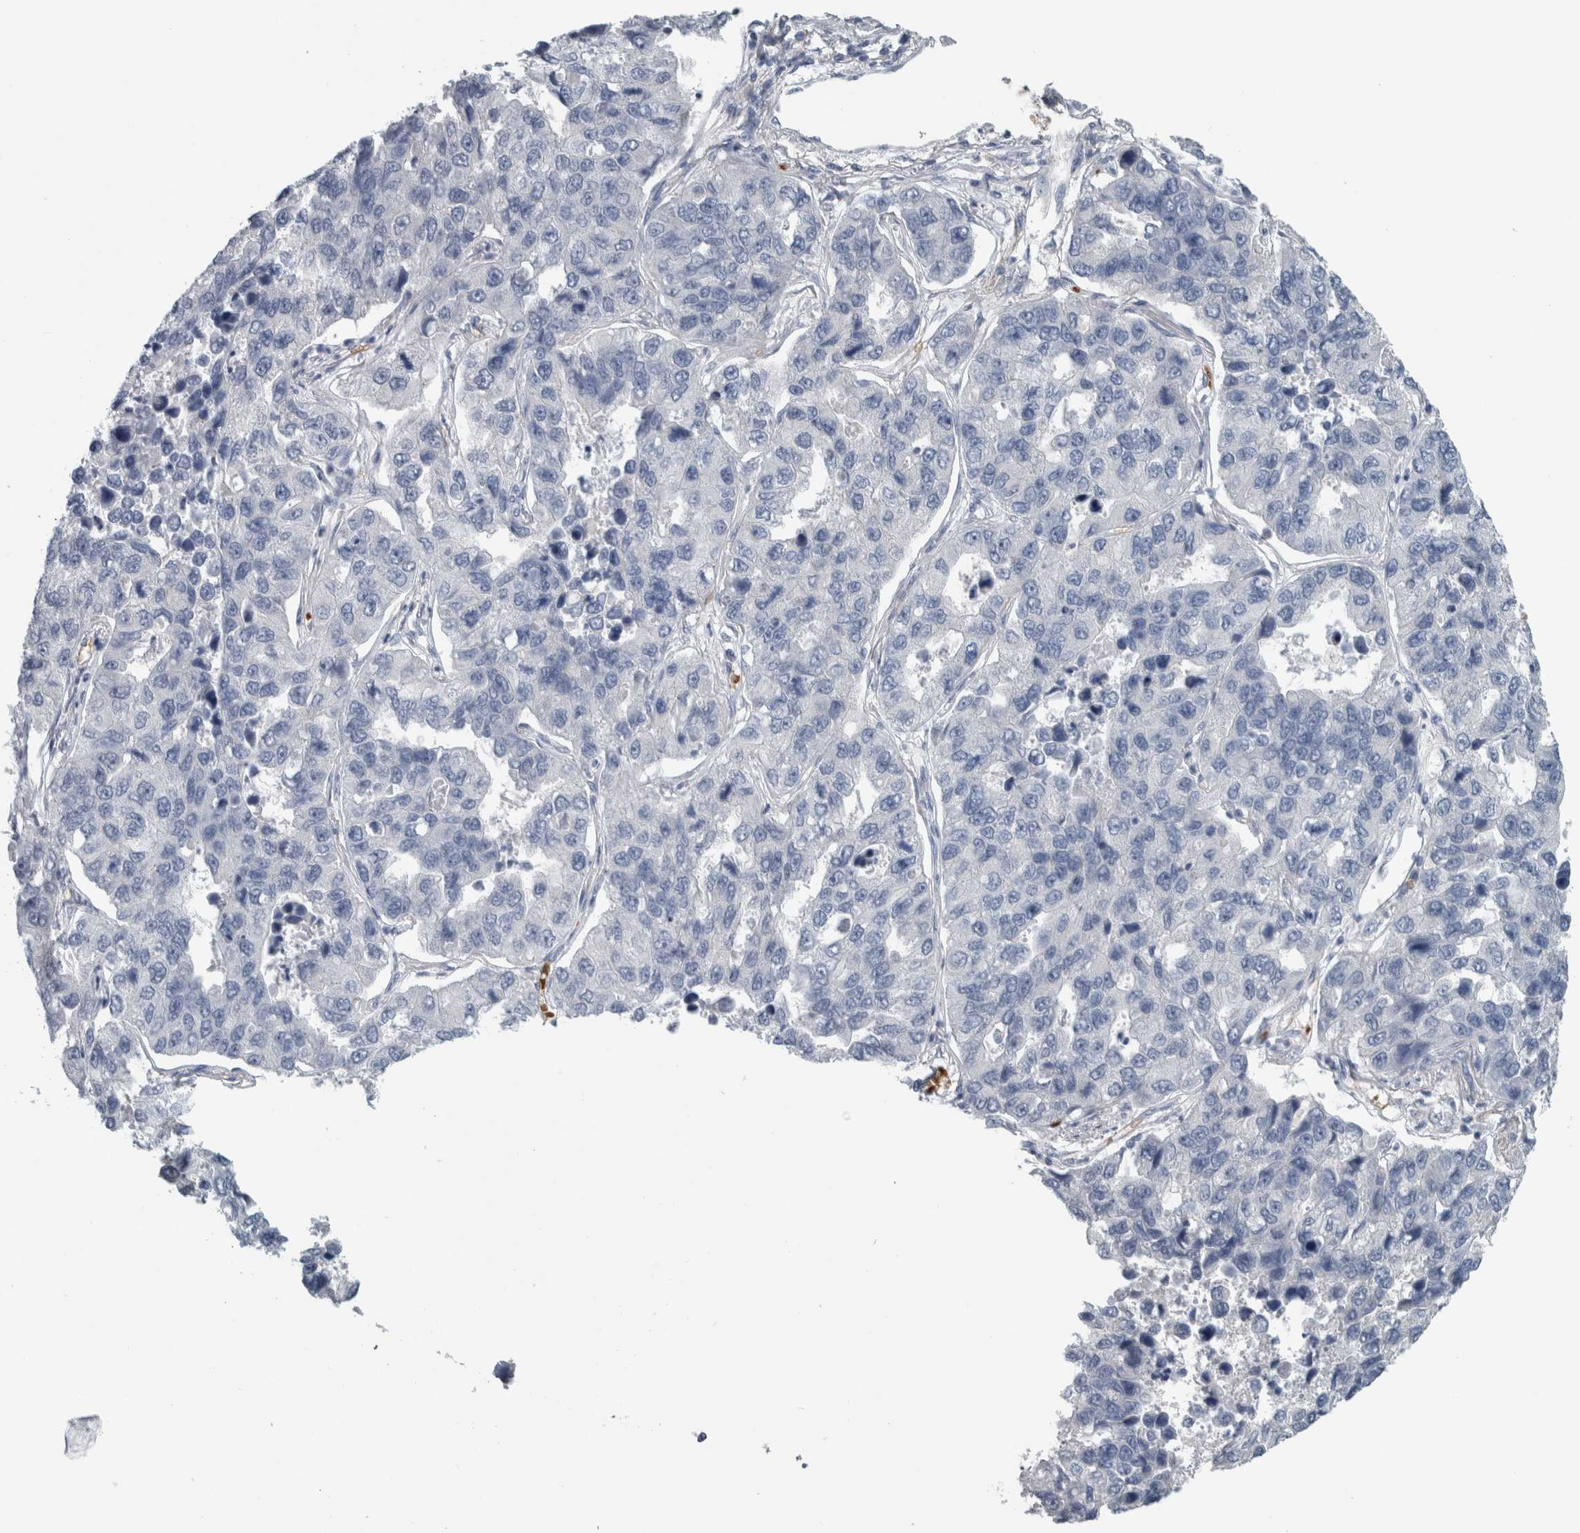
{"staining": {"intensity": "negative", "quantity": "none", "location": "none"}, "tissue": "lung cancer", "cell_type": "Tumor cells", "image_type": "cancer", "snomed": [{"axis": "morphology", "description": "Adenocarcinoma, NOS"}, {"axis": "topography", "description": "Lung"}], "caption": "This is an immunohistochemistry (IHC) histopathology image of human lung cancer. There is no positivity in tumor cells.", "gene": "SH3GL2", "patient": {"sex": "male", "age": 64}}